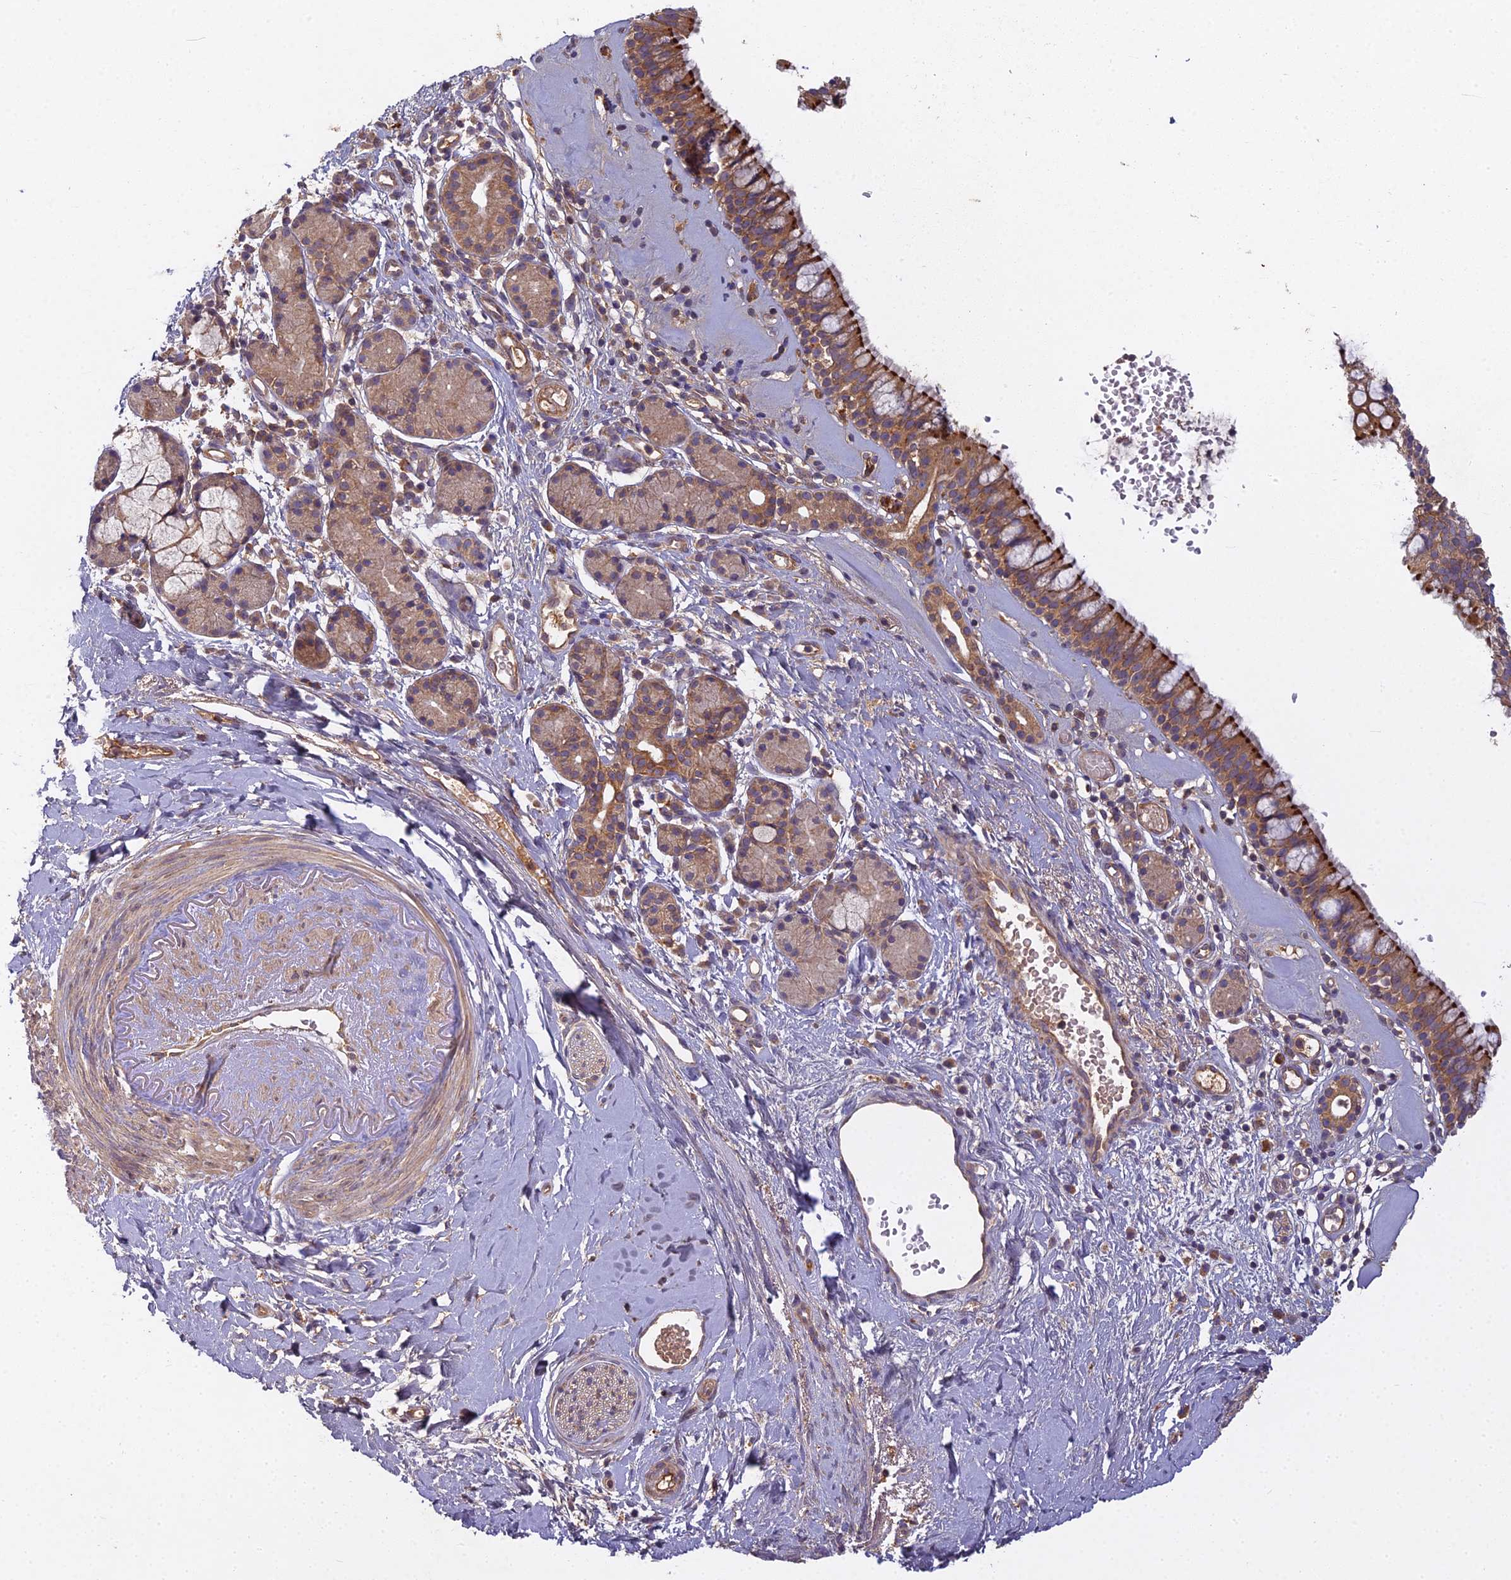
{"staining": {"intensity": "strong", "quantity": ">75%", "location": "cytoplasmic/membranous"}, "tissue": "nasopharynx", "cell_type": "Respiratory epithelial cells", "image_type": "normal", "snomed": [{"axis": "morphology", "description": "Normal tissue, NOS"}, {"axis": "topography", "description": "Nasopharynx"}], "caption": "Strong cytoplasmic/membranous positivity is seen in approximately >75% of respiratory epithelial cells in unremarkable nasopharynx. (DAB (3,3'-diaminobenzidine) IHC with brightfield microscopy, high magnification).", "gene": "CCDC167", "patient": {"sex": "male", "age": 82}}